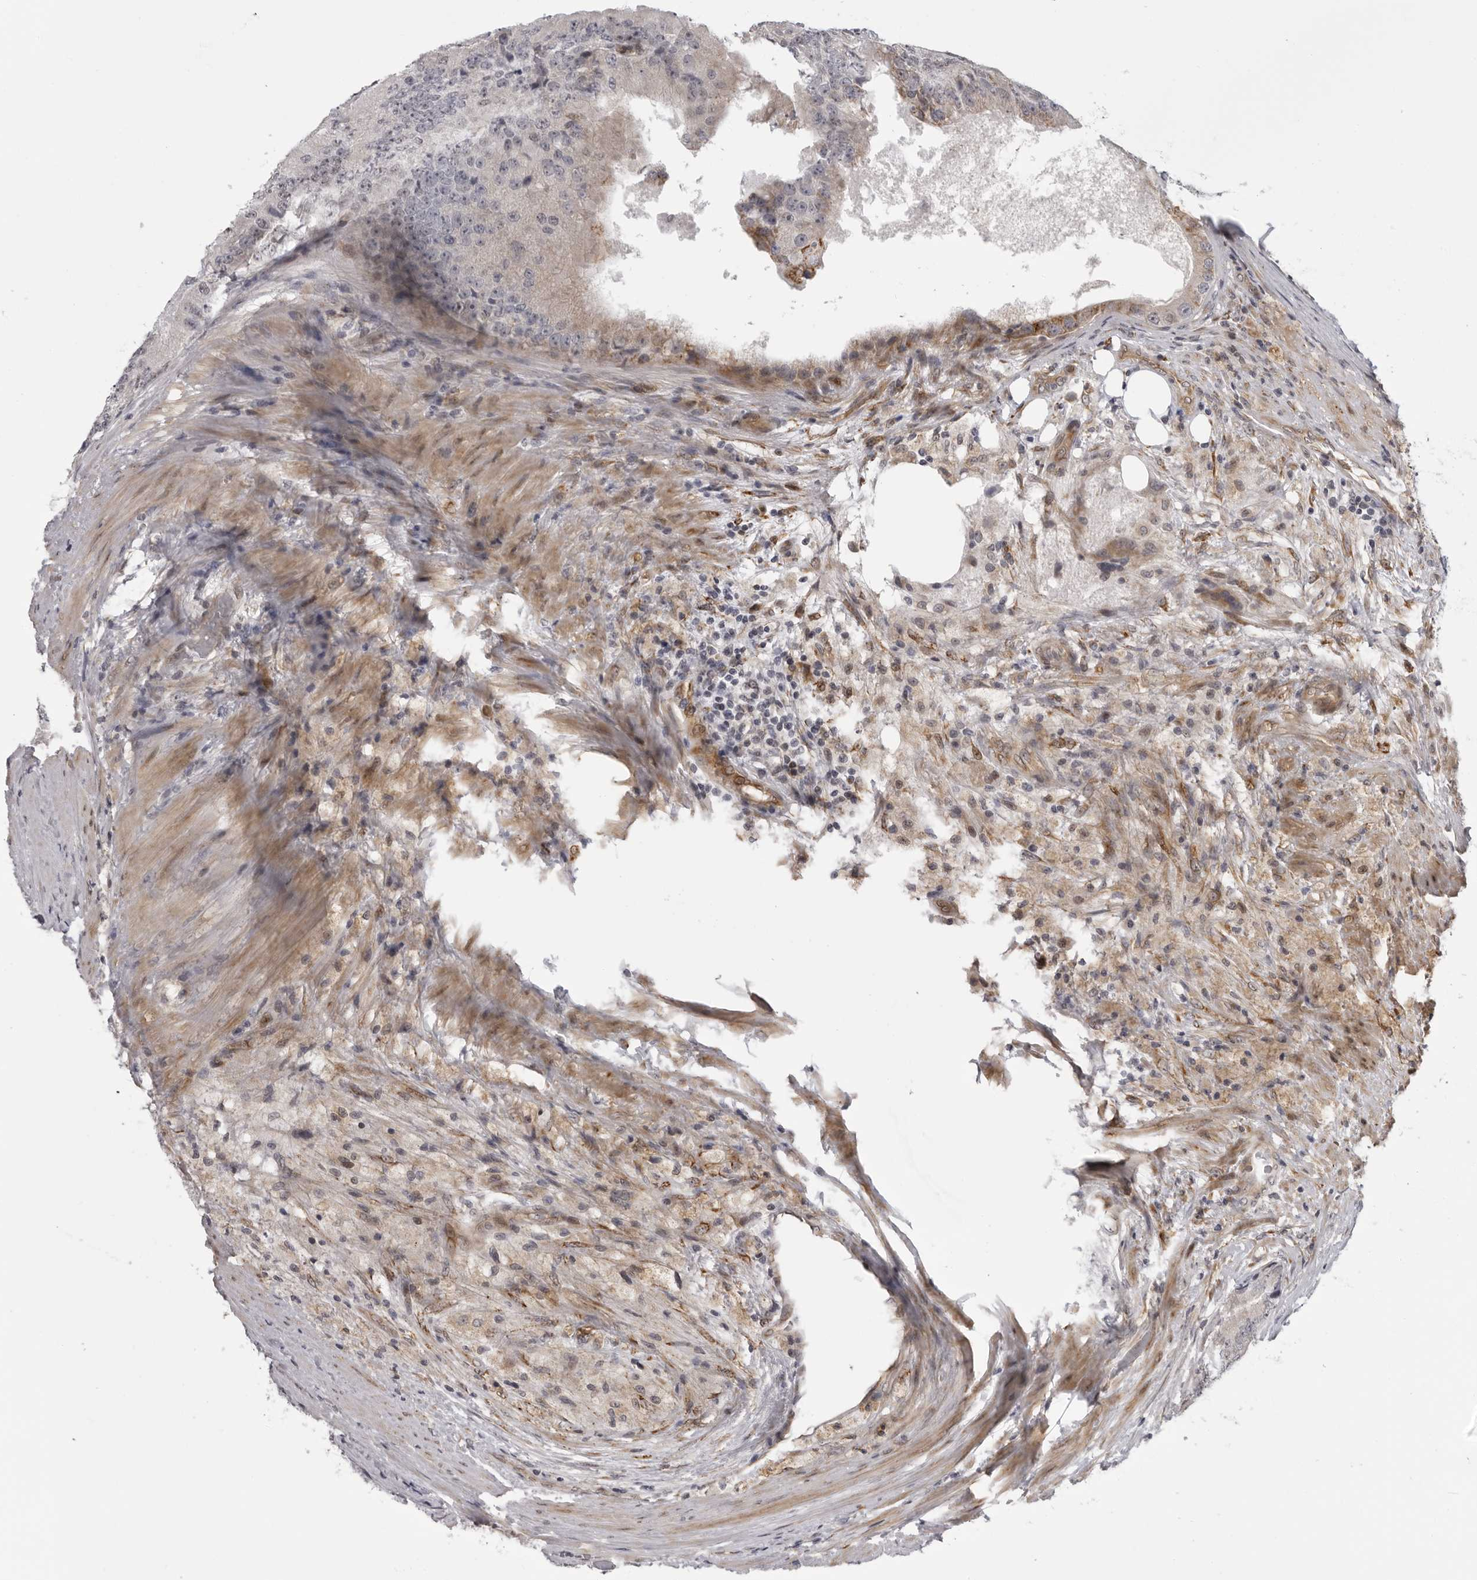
{"staining": {"intensity": "negative", "quantity": "none", "location": "none"}, "tissue": "prostate cancer", "cell_type": "Tumor cells", "image_type": "cancer", "snomed": [{"axis": "morphology", "description": "Adenocarcinoma, High grade"}, {"axis": "topography", "description": "Prostate"}], "caption": "Tumor cells show no significant staining in prostate cancer.", "gene": "DNAH14", "patient": {"sex": "male", "age": 70}}